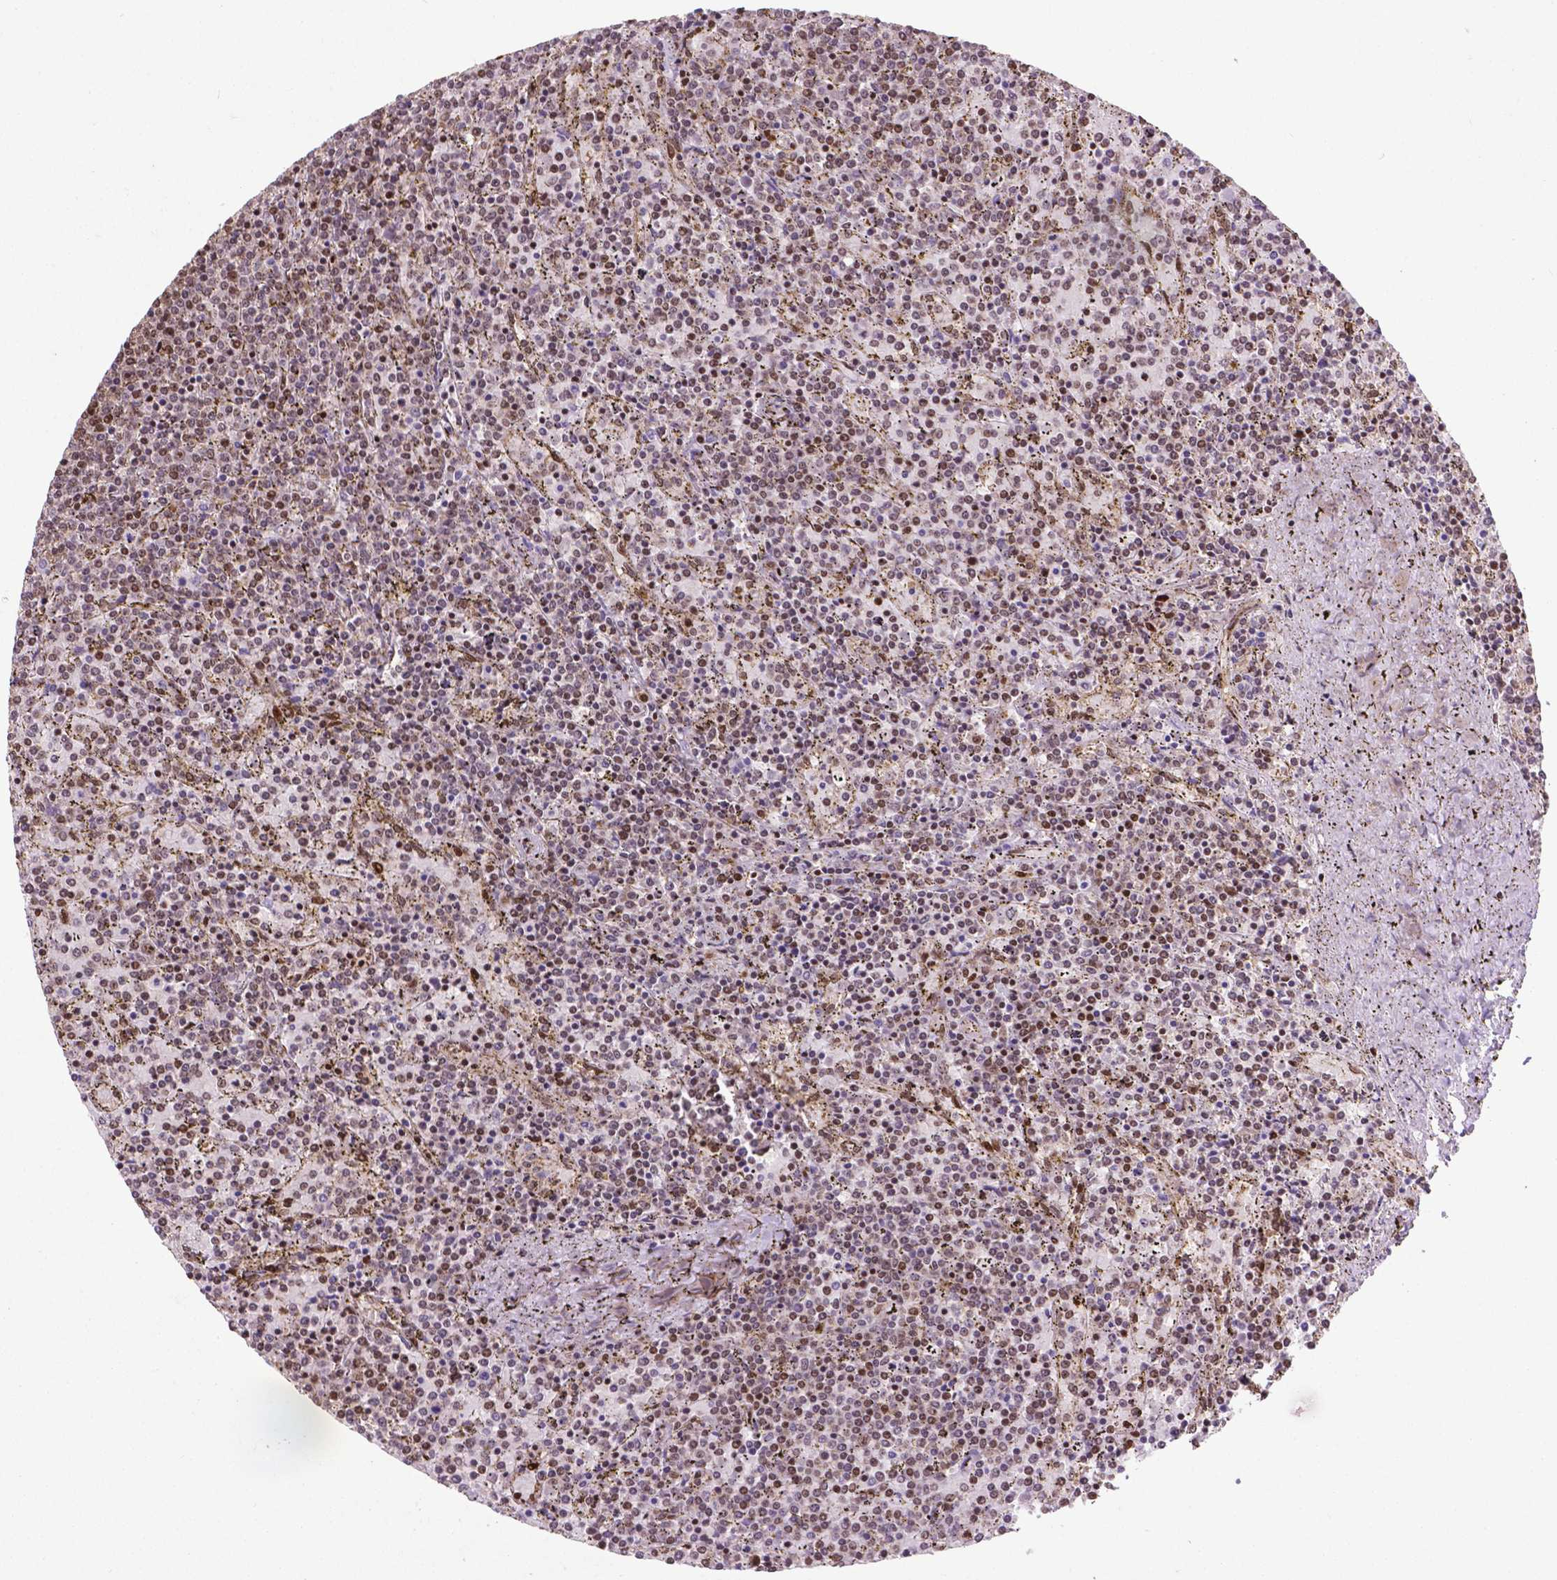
{"staining": {"intensity": "moderate", "quantity": ">75%", "location": "nuclear"}, "tissue": "lymphoma", "cell_type": "Tumor cells", "image_type": "cancer", "snomed": [{"axis": "morphology", "description": "Malignant lymphoma, non-Hodgkin's type, Low grade"}, {"axis": "topography", "description": "Spleen"}], "caption": "Malignant lymphoma, non-Hodgkin's type (low-grade) stained for a protein shows moderate nuclear positivity in tumor cells. (DAB (3,3'-diaminobenzidine) IHC, brown staining for protein, blue staining for nuclei).", "gene": "CSNK2A1", "patient": {"sex": "female", "age": 77}}